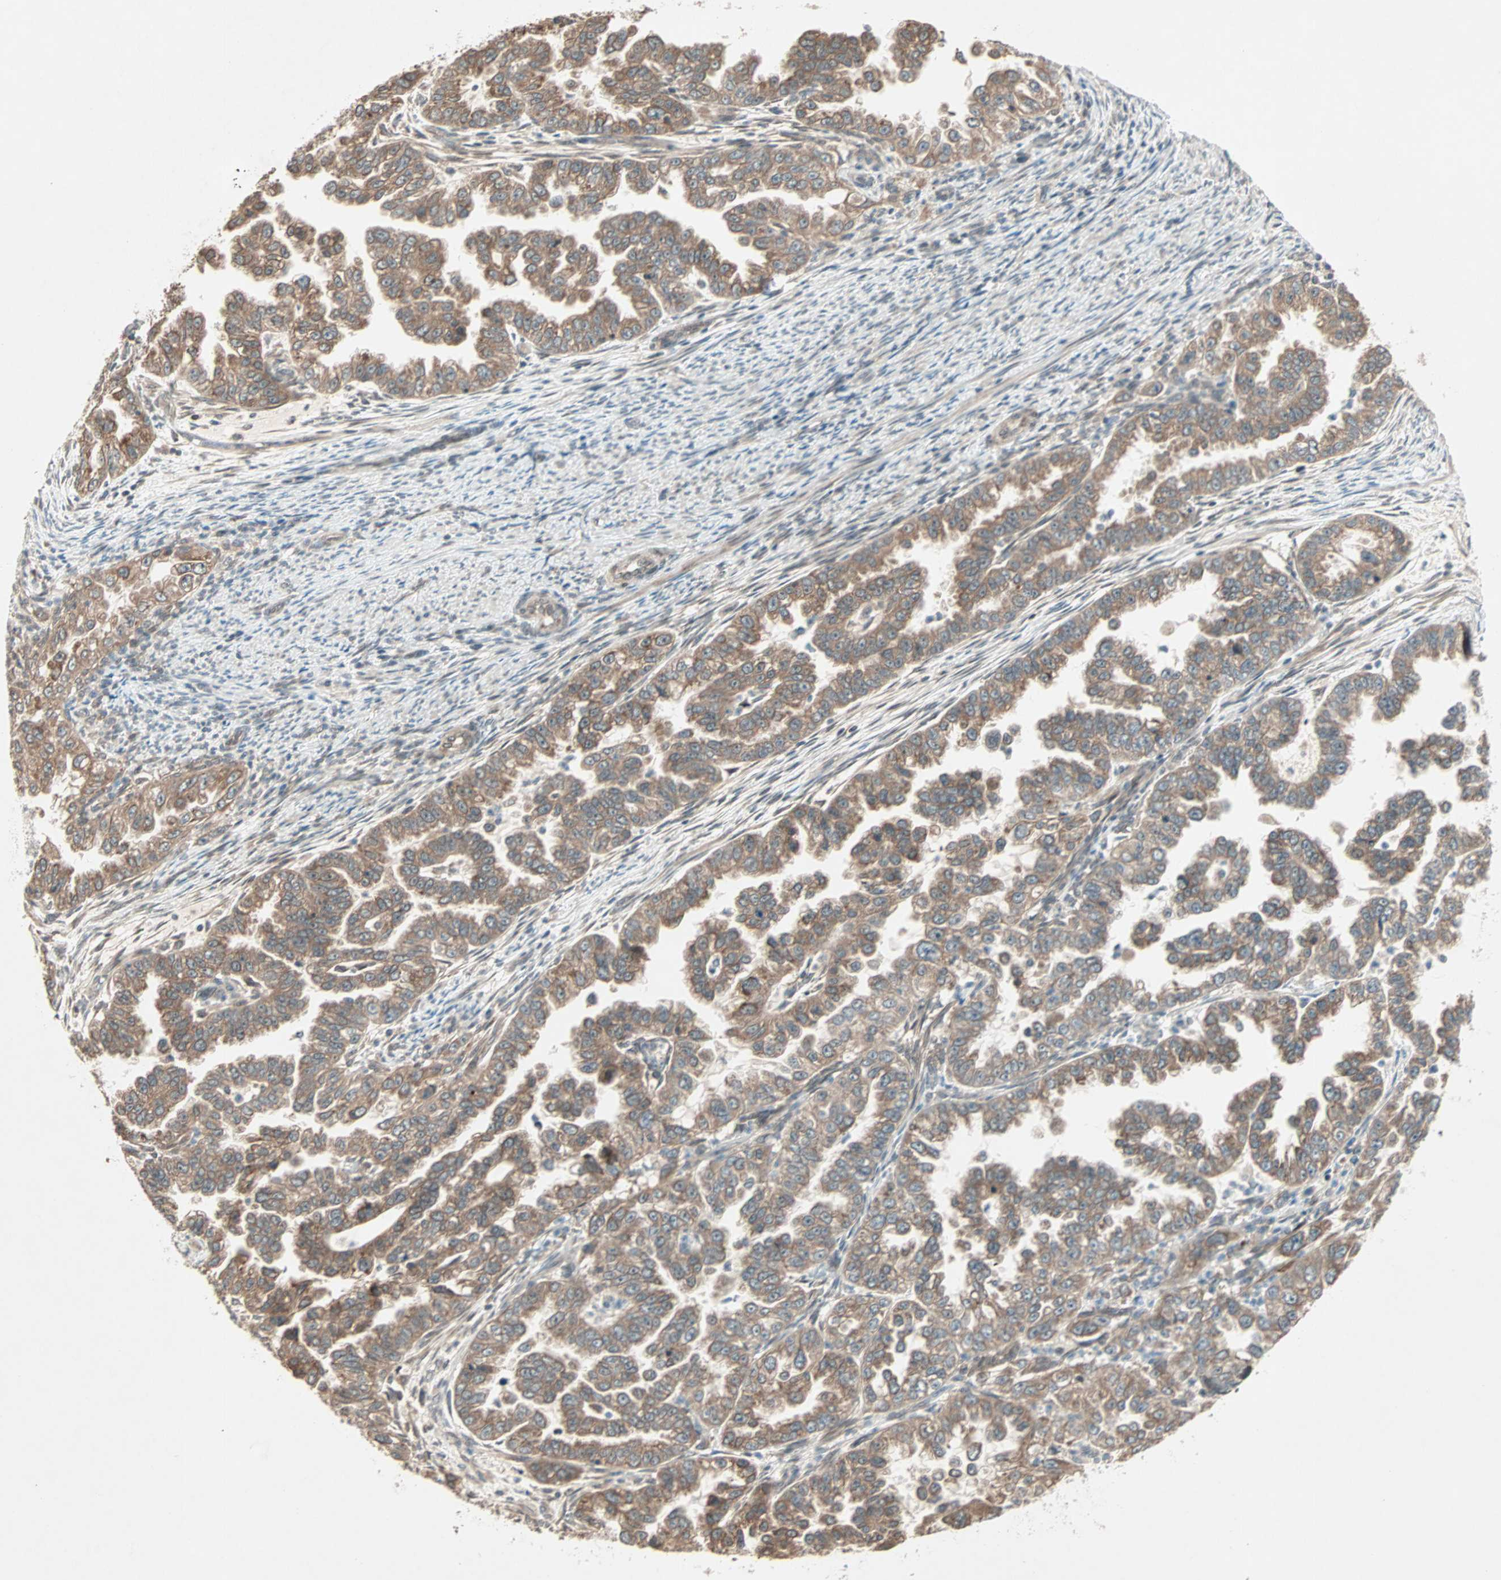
{"staining": {"intensity": "moderate", "quantity": ">75%", "location": "cytoplasmic/membranous"}, "tissue": "endometrial cancer", "cell_type": "Tumor cells", "image_type": "cancer", "snomed": [{"axis": "morphology", "description": "Adenocarcinoma, NOS"}, {"axis": "topography", "description": "Endometrium"}], "caption": "The immunohistochemical stain shows moderate cytoplasmic/membranous positivity in tumor cells of endometrial cancer (adenocarcinoma) tissue.", "gene": "PGBD1", "patient": {"sex": "female", "age": 85}}